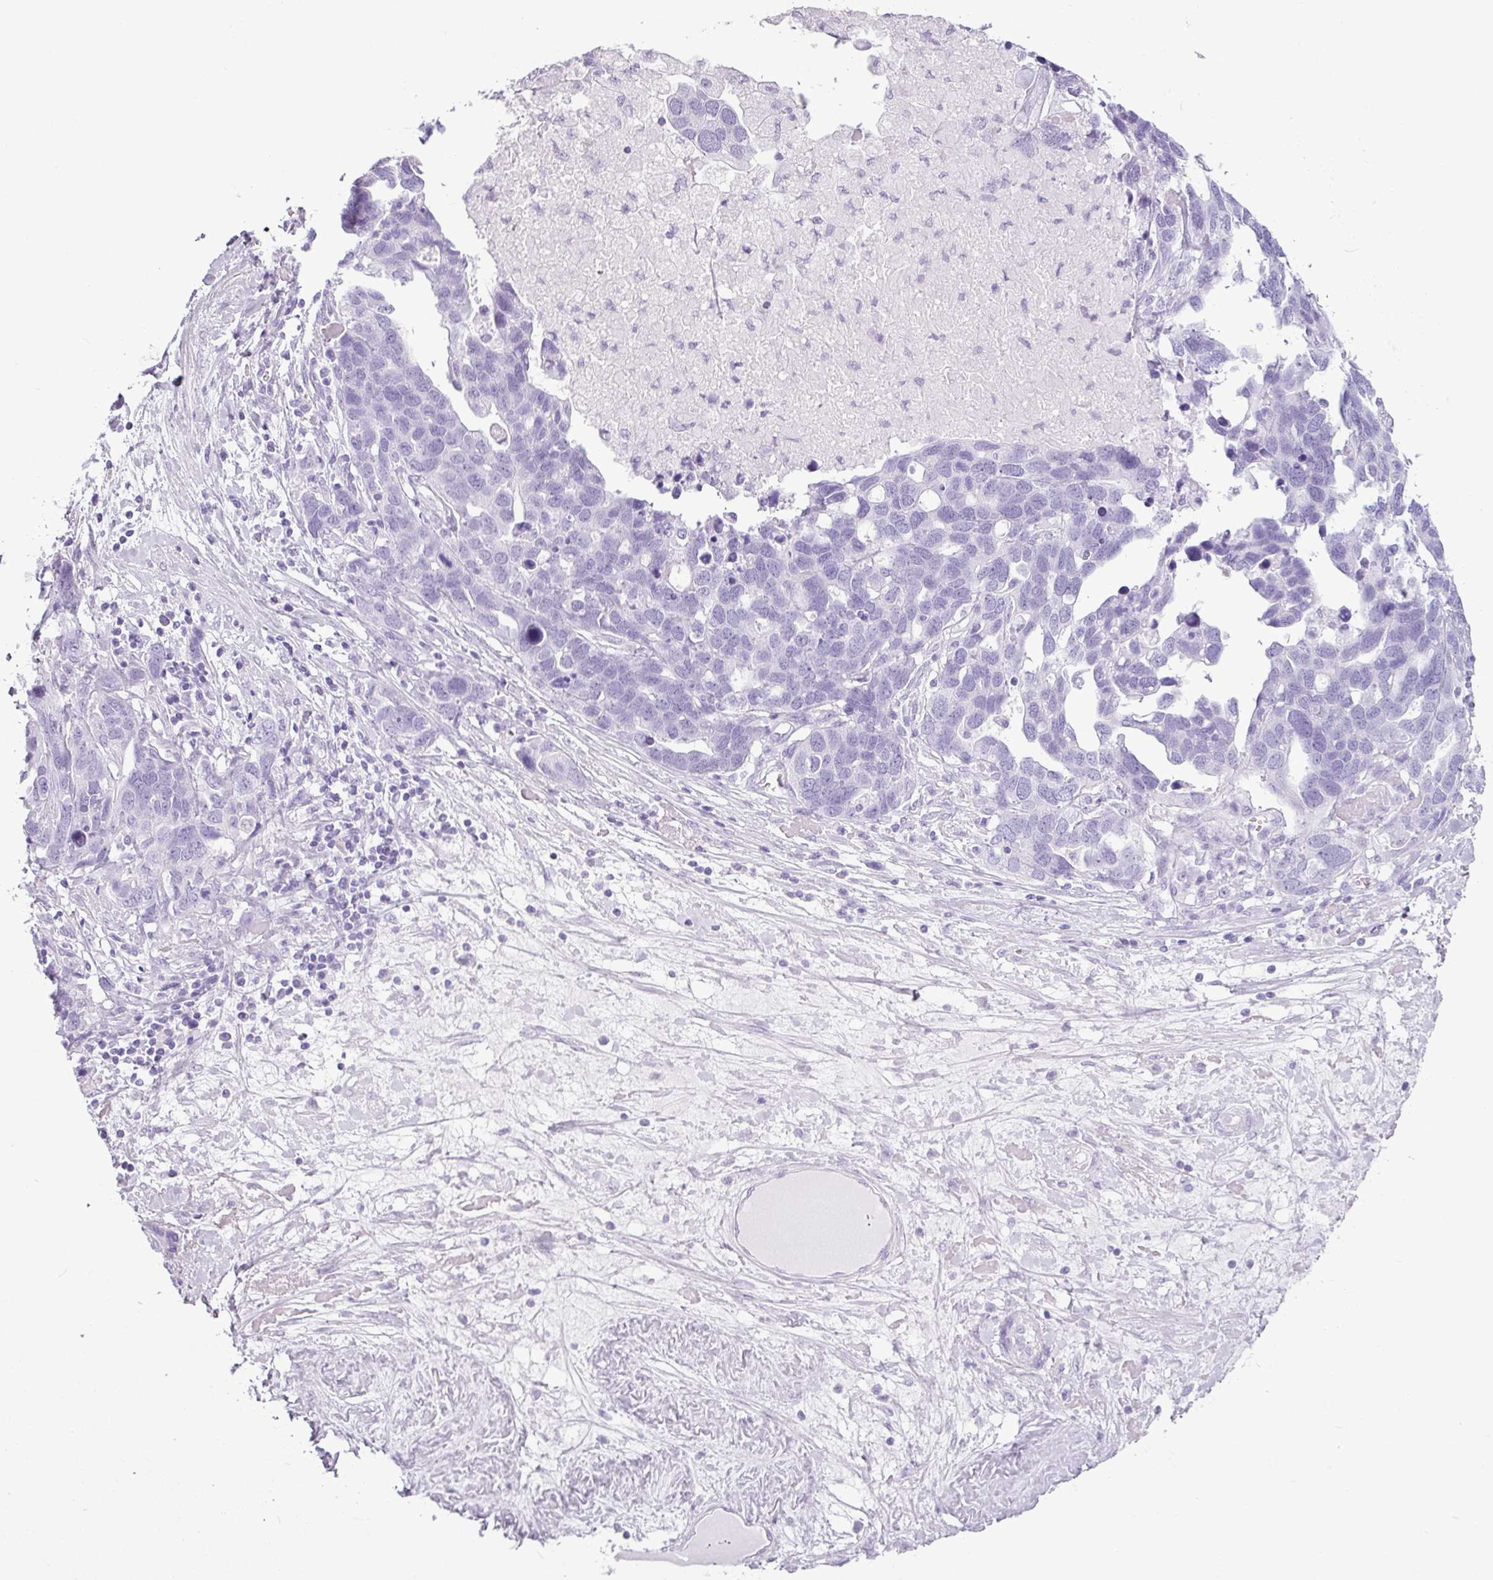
{"staining": {"intensity": "negative", "quantity": "none", "location": "none"}, "tissue": "ovarian cancer", "cell_type": "Tumor cells", "image_type": "cancer", "snomed": [{"axis": "morphology", "description": "Cystadenocarcinoma, serous, NOS"}, {"axis": "topography", "description": "Ovary"}], "caption": "High magnification brightfield microscopy of ovarian cancer (serous cystadenocarcinoma) stained with DAB (brown) and counterstained with hematoxylin (blue): tumor cells show no significant staining.", "gene": "AMY1B", "patient": {"sex": "female", "age": 54}}